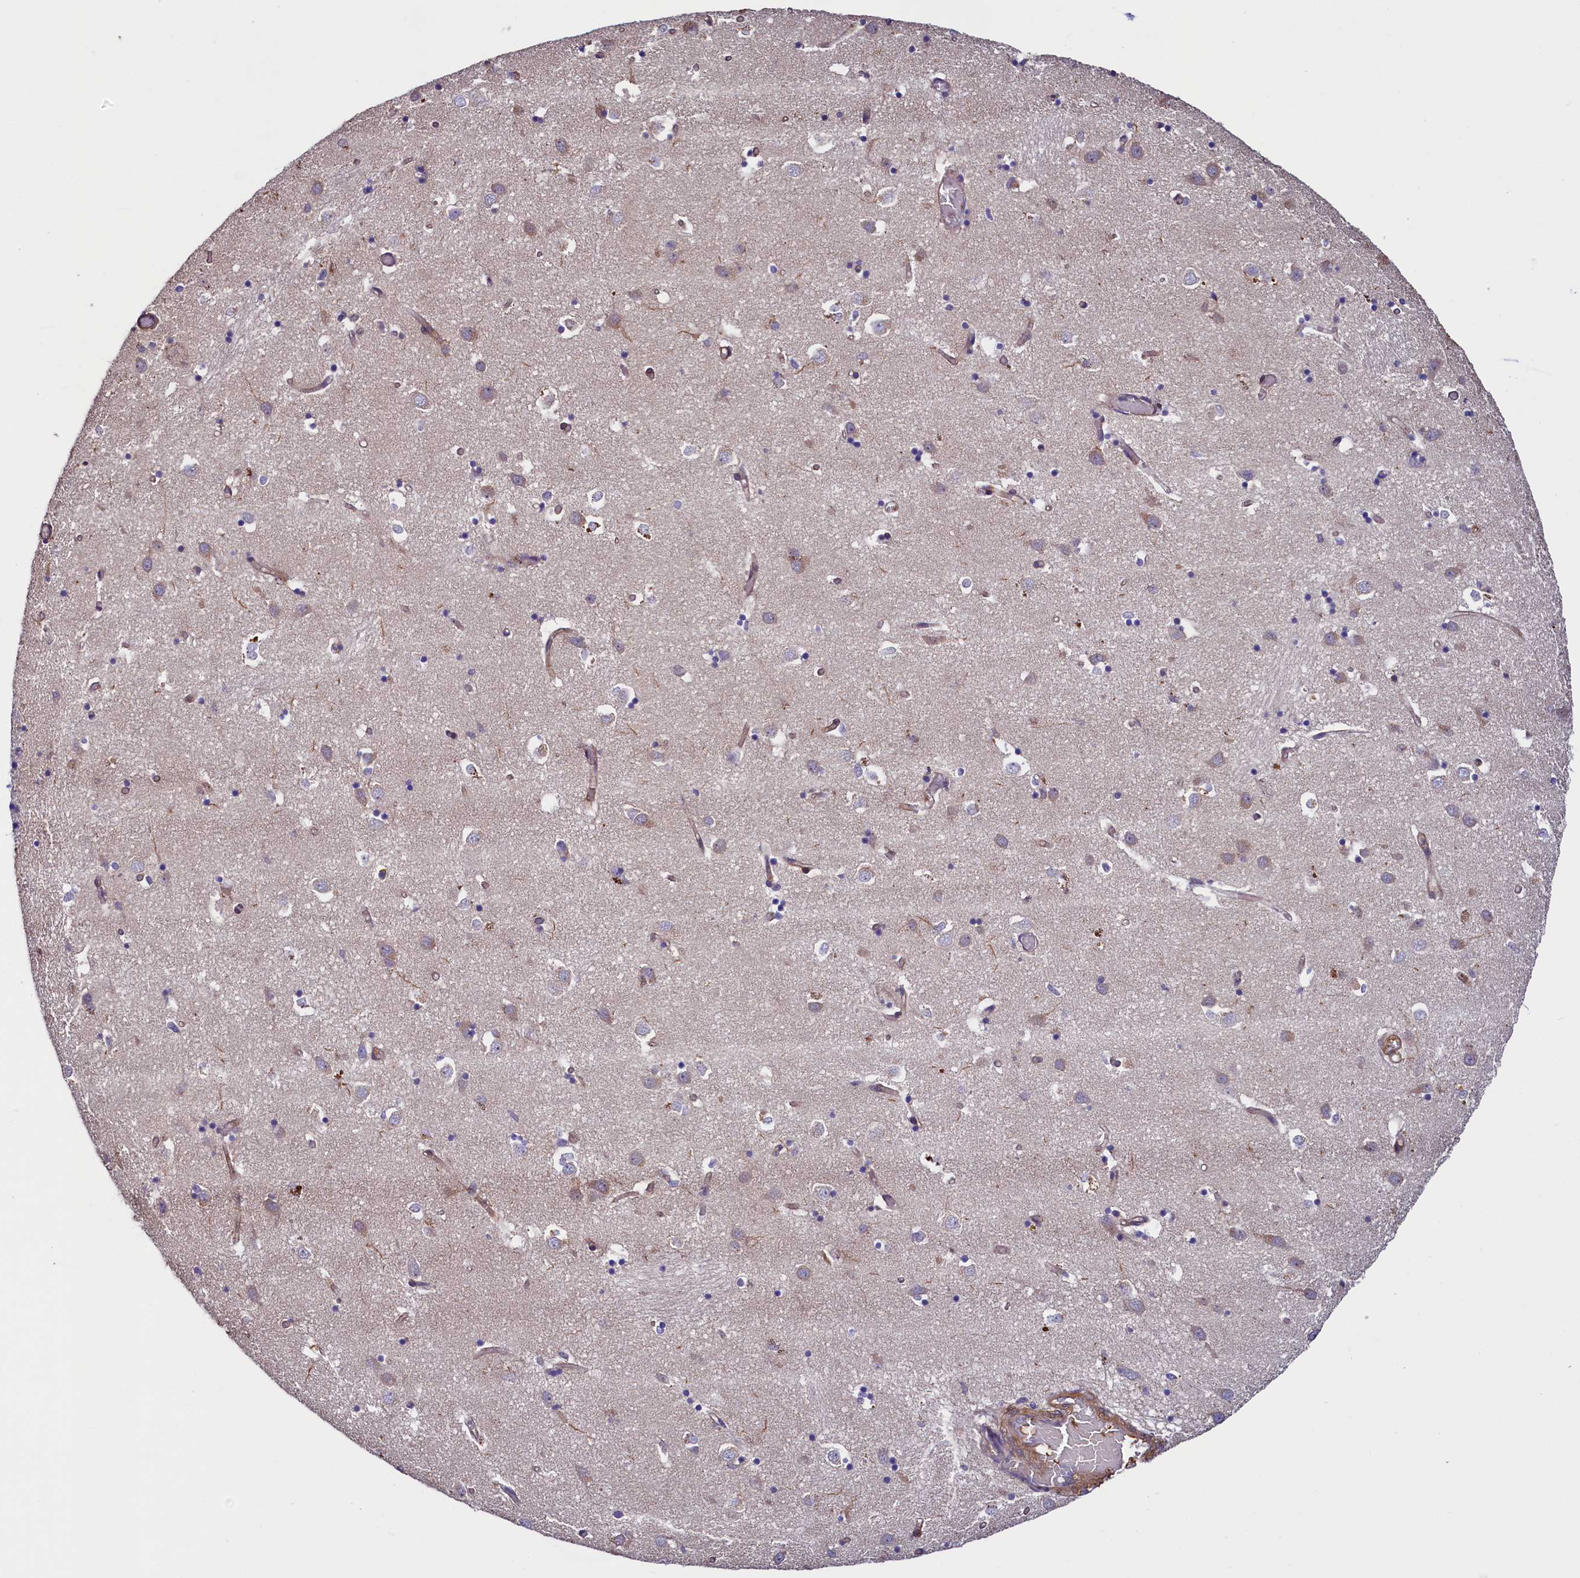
{"staining": {"intensity": "negative", "quantity": "none", "location": "none"}, "tissue": "caudate", "cell_type": "Glial cells", "image_type": "normal", "snomed": [{"axis": "morphology", "description": "Normal tissue, NOS"}, {"axis": "topography", "description": "Lateral ventricle wall"}], "caption": "Immunohistochemistry (IHC) of unremarkable human caudate demonstrates no staining in glial cells.", "gene": "DUOXA1", "patient": {"sex": "male", "age": 70}}